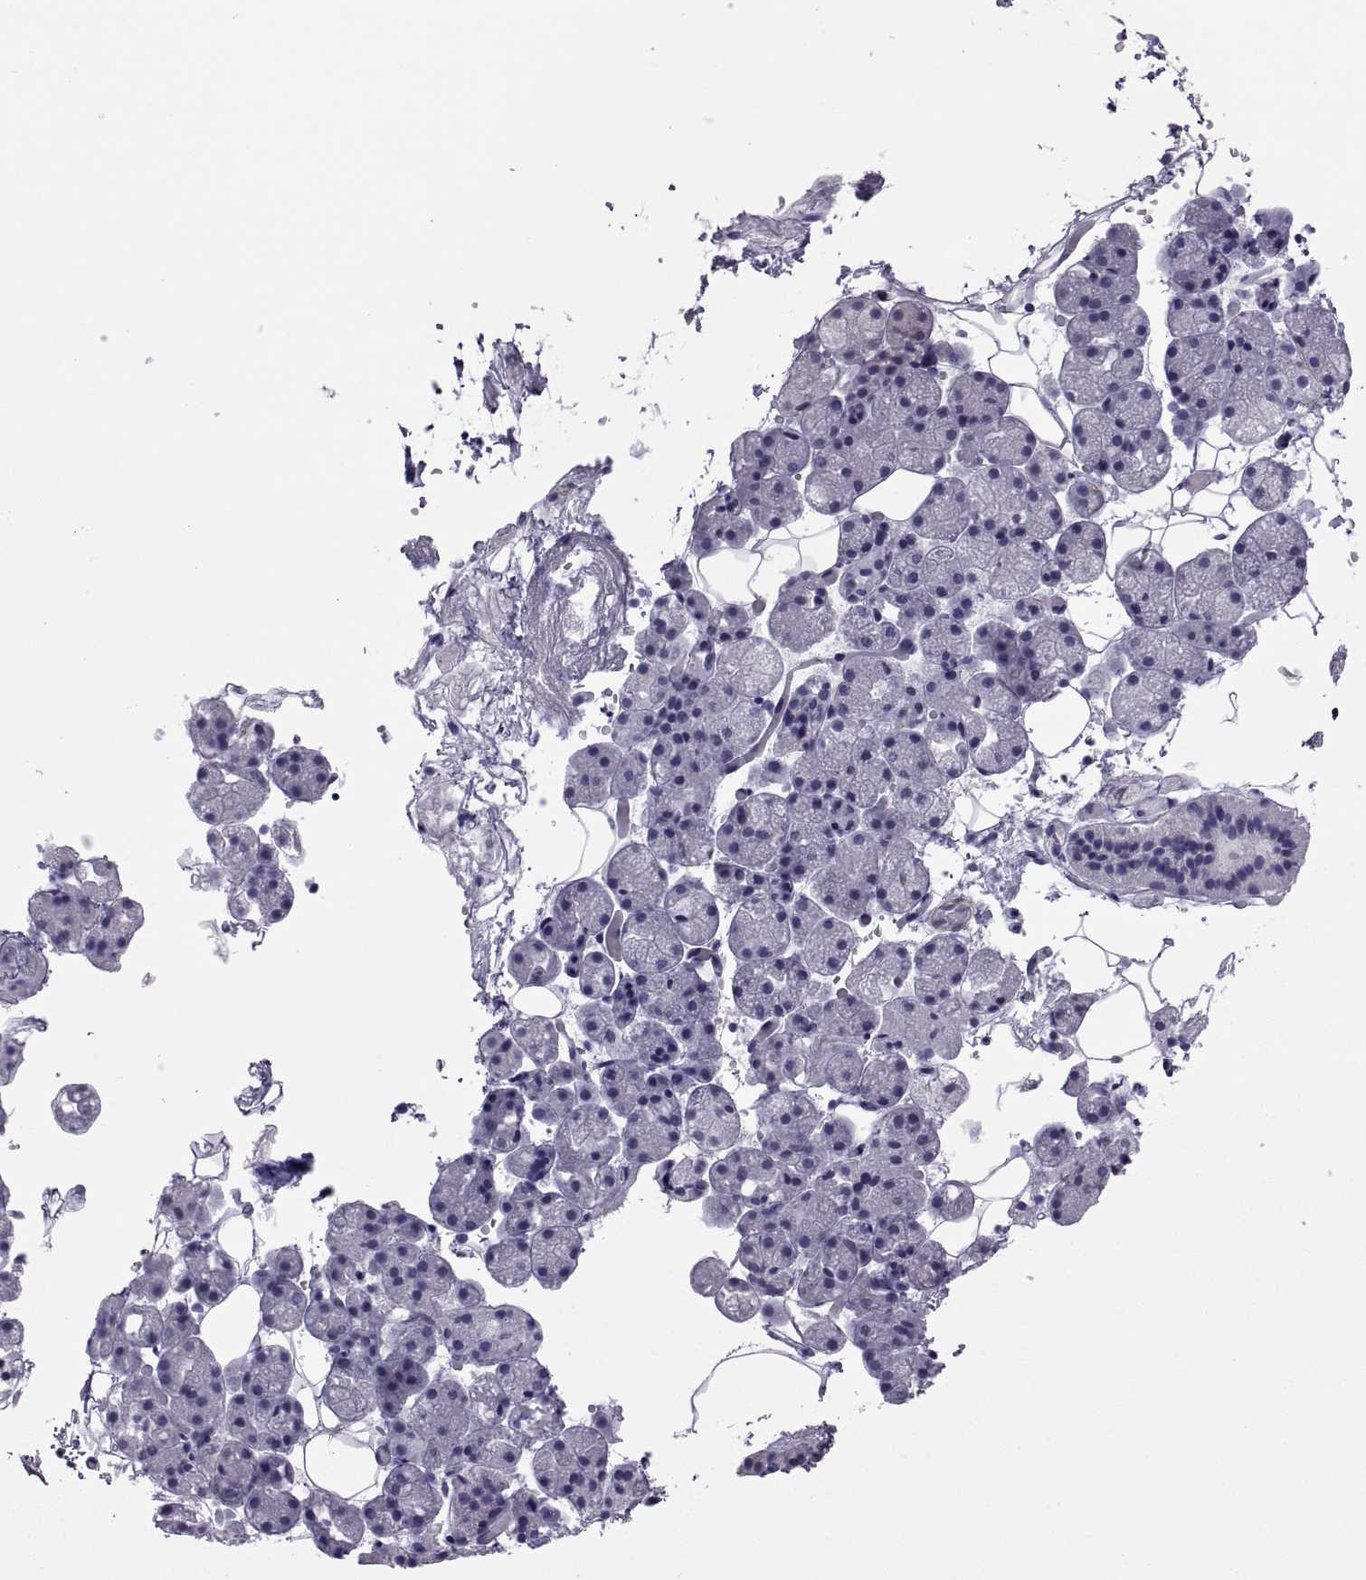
{"staining": {"intensity": "negative", "quantity": "none", "location": "none"}, "tissue": "salivary gland", "cell_type": "Glandular cells", "image_type": "normal", "snomed": [{"axis": "morphology", "description": "Normal tissue, NOS"}, {"axis": "topography", "description": "Salivary gland"}], "caption": "A photomicrograph of salivary gland stained for a protein displays no brown staining in glandular cells. Brightfield microscopy of immunohistochemistry stained with DAB (brown) and hematoxylin (blue), captured at high magnification.", "gene": "MAGEB1", "patient": {"sex": "male", "age": 38}}